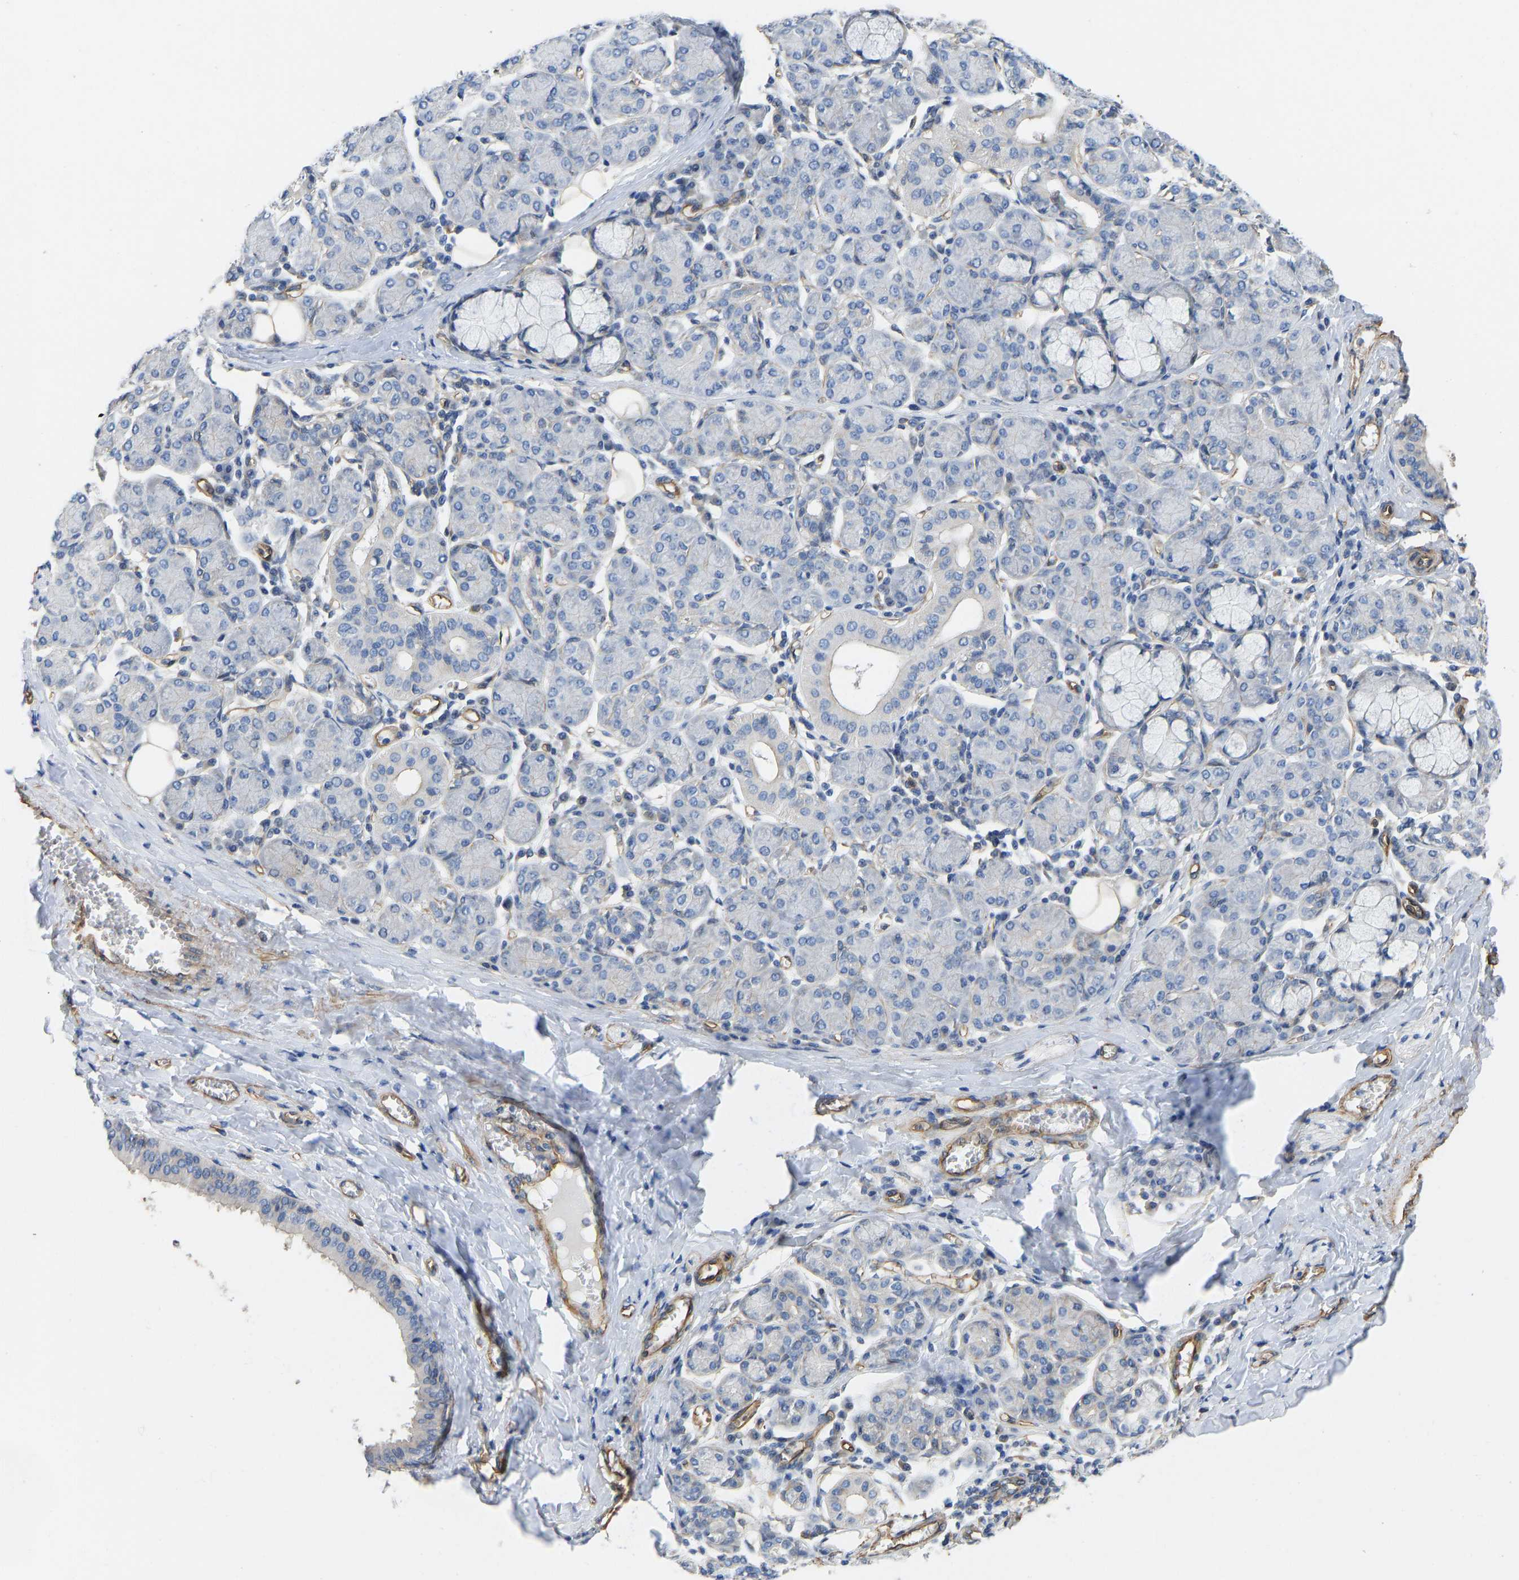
{"staining": {"intensity": "negative", "quantity": "none", "location": "none"}, "tissue": "salivary gland", "cell_type": "Glandular cells", "image_type": "normal", "snomed": [{"axis": "morphology", "description": "Normal tissue, NOS"}, {"axis": "morphology", "description": "Inflammation, NOS"}, {"axis": "topography", "description": "Lymph node"}, {"axis": "topography", "description": "Salivary gland"}], "caption": "Histopathology image shows no protein staining in glandular cells of normal salivary gland.", "gene": "ELMO2", "patient": {"sex": "male", "age": 3}}